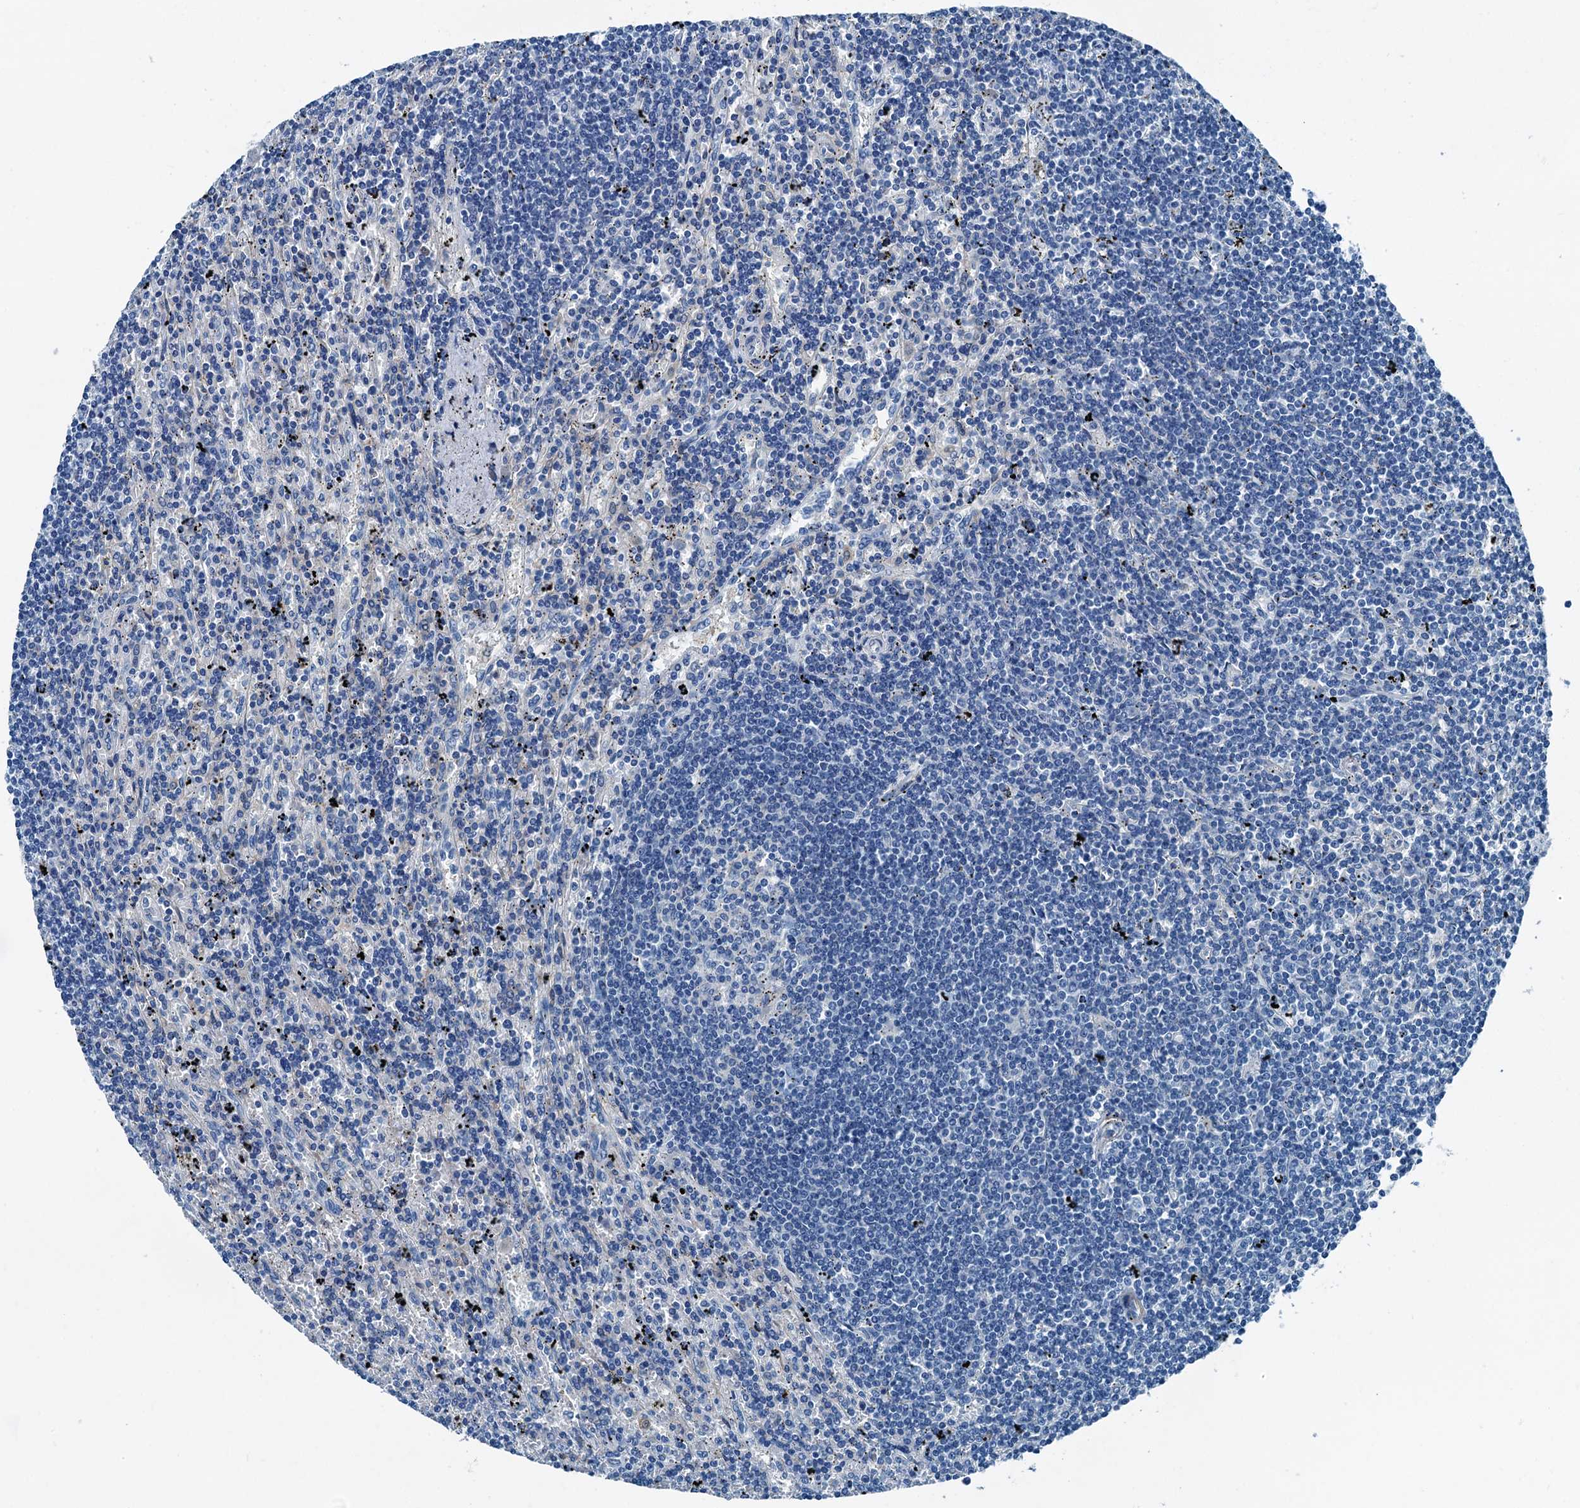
{"staining": {"intensity": "negative", "quantity": "none", "location": "none"}, "tissue": "lymphoma", "cell_type": "Tumor cells", "image_type": "cancer", "snomed": [{"axis": "morphology", "description": "Malignant lymphoma, non-Hodgkin's type, Low grade"}, {"axis": "topography", "description": "Spleen"}], "caption": "A histopathology image of human lymphoma is negative for staining in tumor cells.", "gene": "RAB3IL1", "patient": {"sex": "male", "age": 76}}